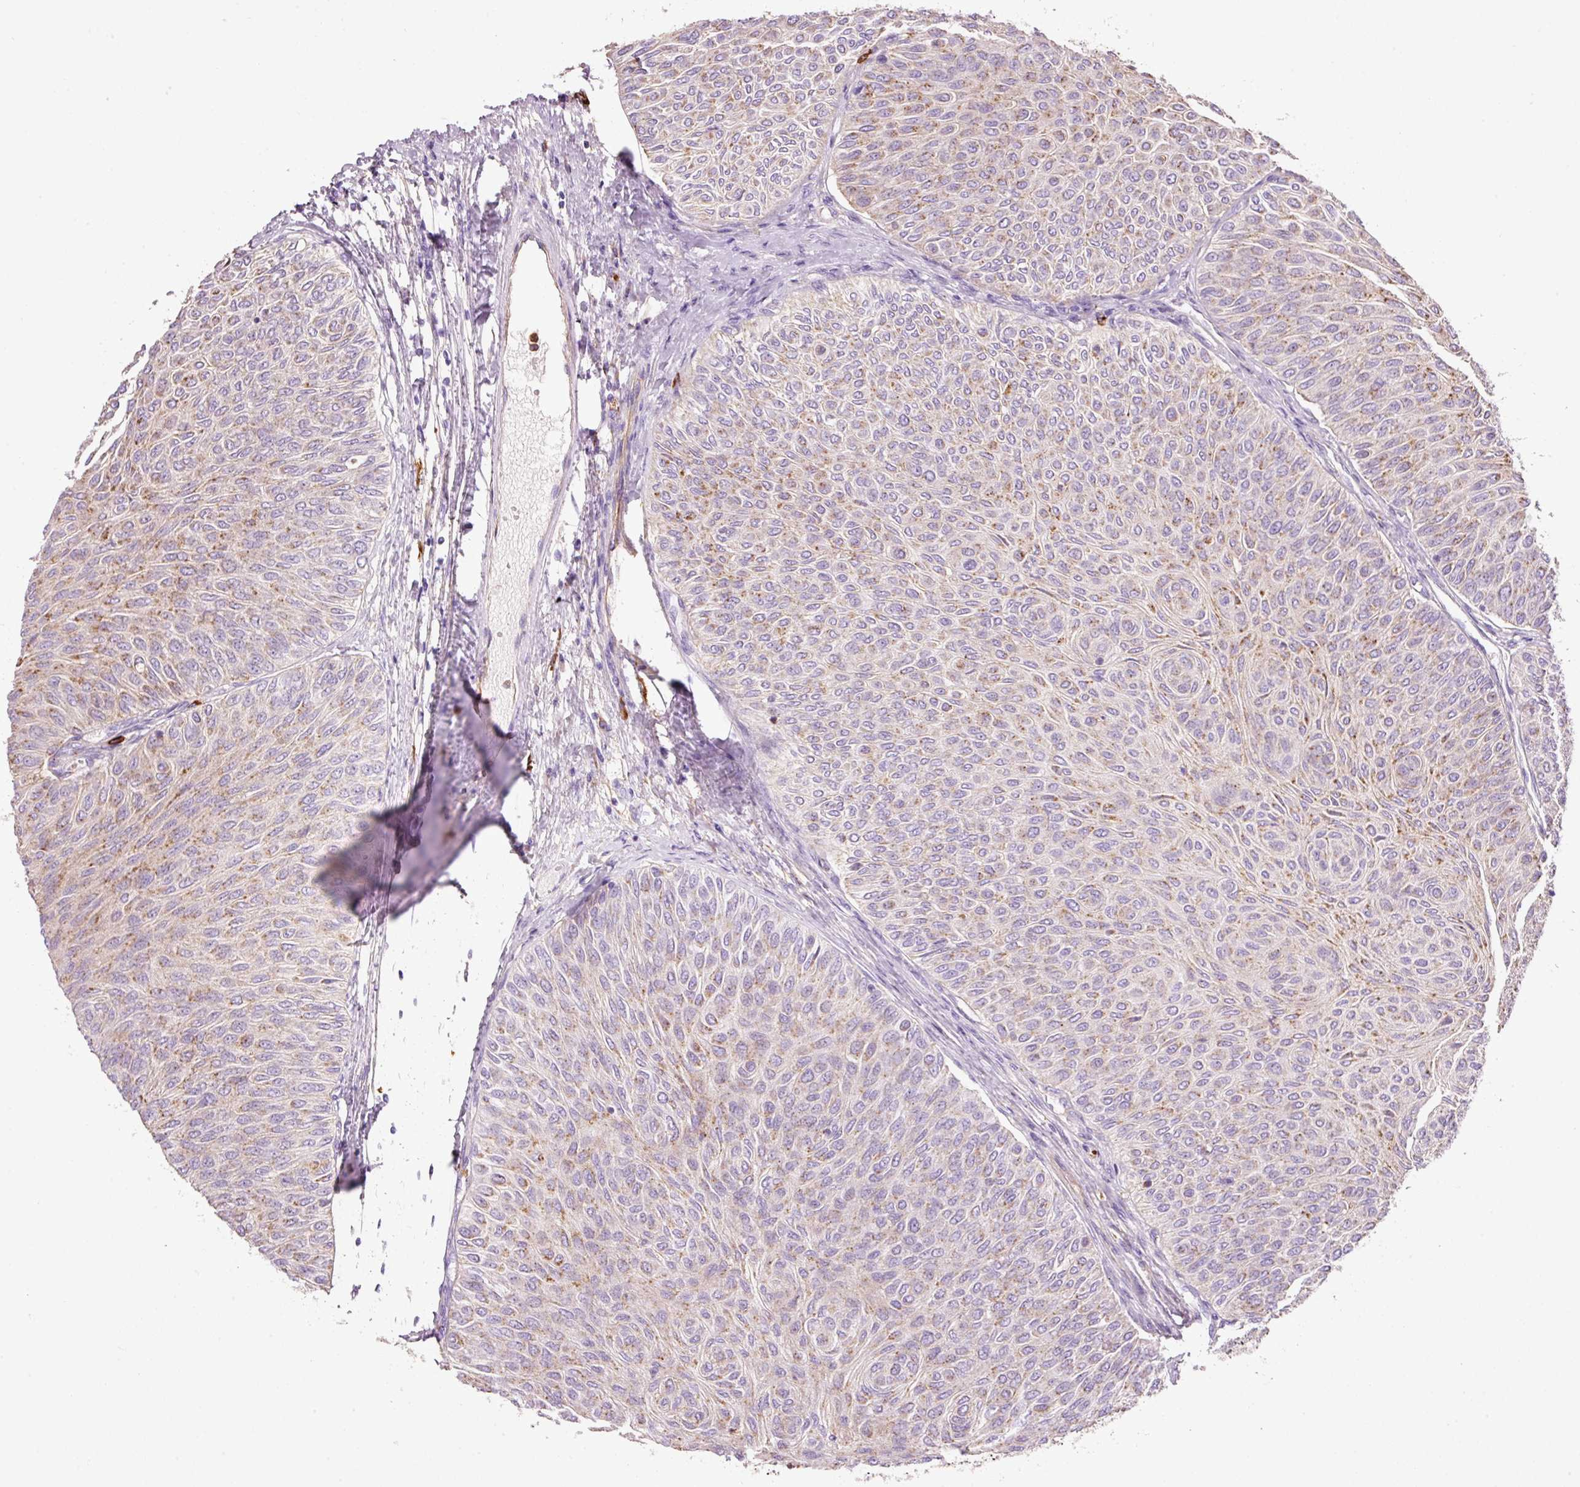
{"staining": {"intensity": "moderate", "quantity": "25%-75%", "location": "cytoplasmic/membranous"}, "tissue": "urothelial cancer", "cell_type": "Tumor cells", "image_type": "cancer", "snomed": [{"axis": "morphology", "description": "Urothelial carcinoma, Low grade"}, {"axis": "topography", "description": "Urinary bladder"}], "caption": "Protein analysis of urothelial cancer tissue demonstrates moderate cytoplasmic/membranous staining in about 25%-75% of tumor cells.", "gene": "TMC8", "patient": {"sex": "male", "age": 78}}